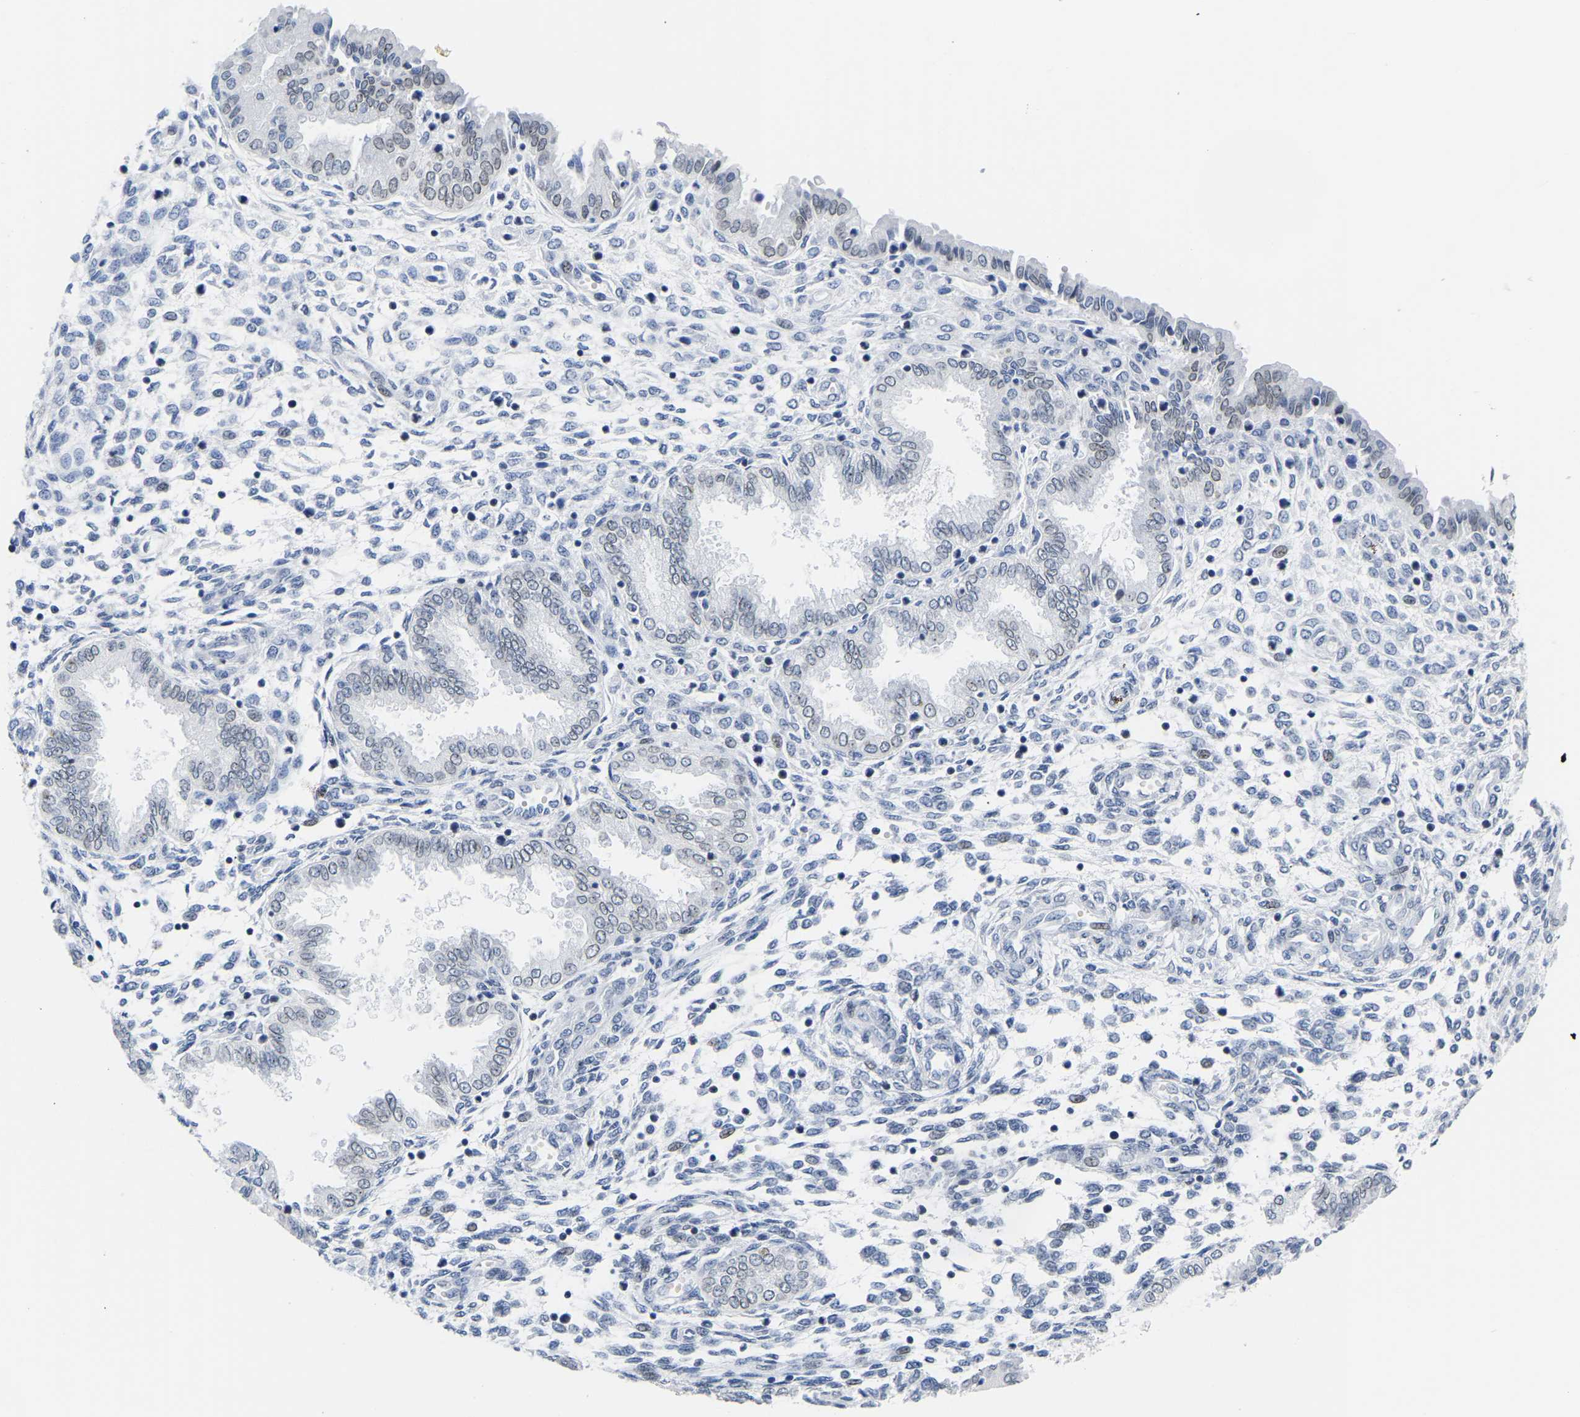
{"staining": {"intensity": "weak", "quantity": "<25%", "location": "nuclear"}, "tissue": "endometrium", "cell_type": "Cells in endometrial stroma", "image_type": "normal", "snomed": [{"axis": "morphology", "description": "Normal tissue, NOS"}, {"axis": "topography", "description": "Endometrium"}], "caption": "Immunohistochemistry of normal human endometrium exhibits no positivity in cells in endometrial stroma. Brightfield microscopy of immunohistochemistry stained with DAB (3,3'-diaminobenzidine) (brown) and hematoxylin (blue), captured at high magnification.", "gene": "UPK3A", "patient": {"sex": "female", "age": 33}}